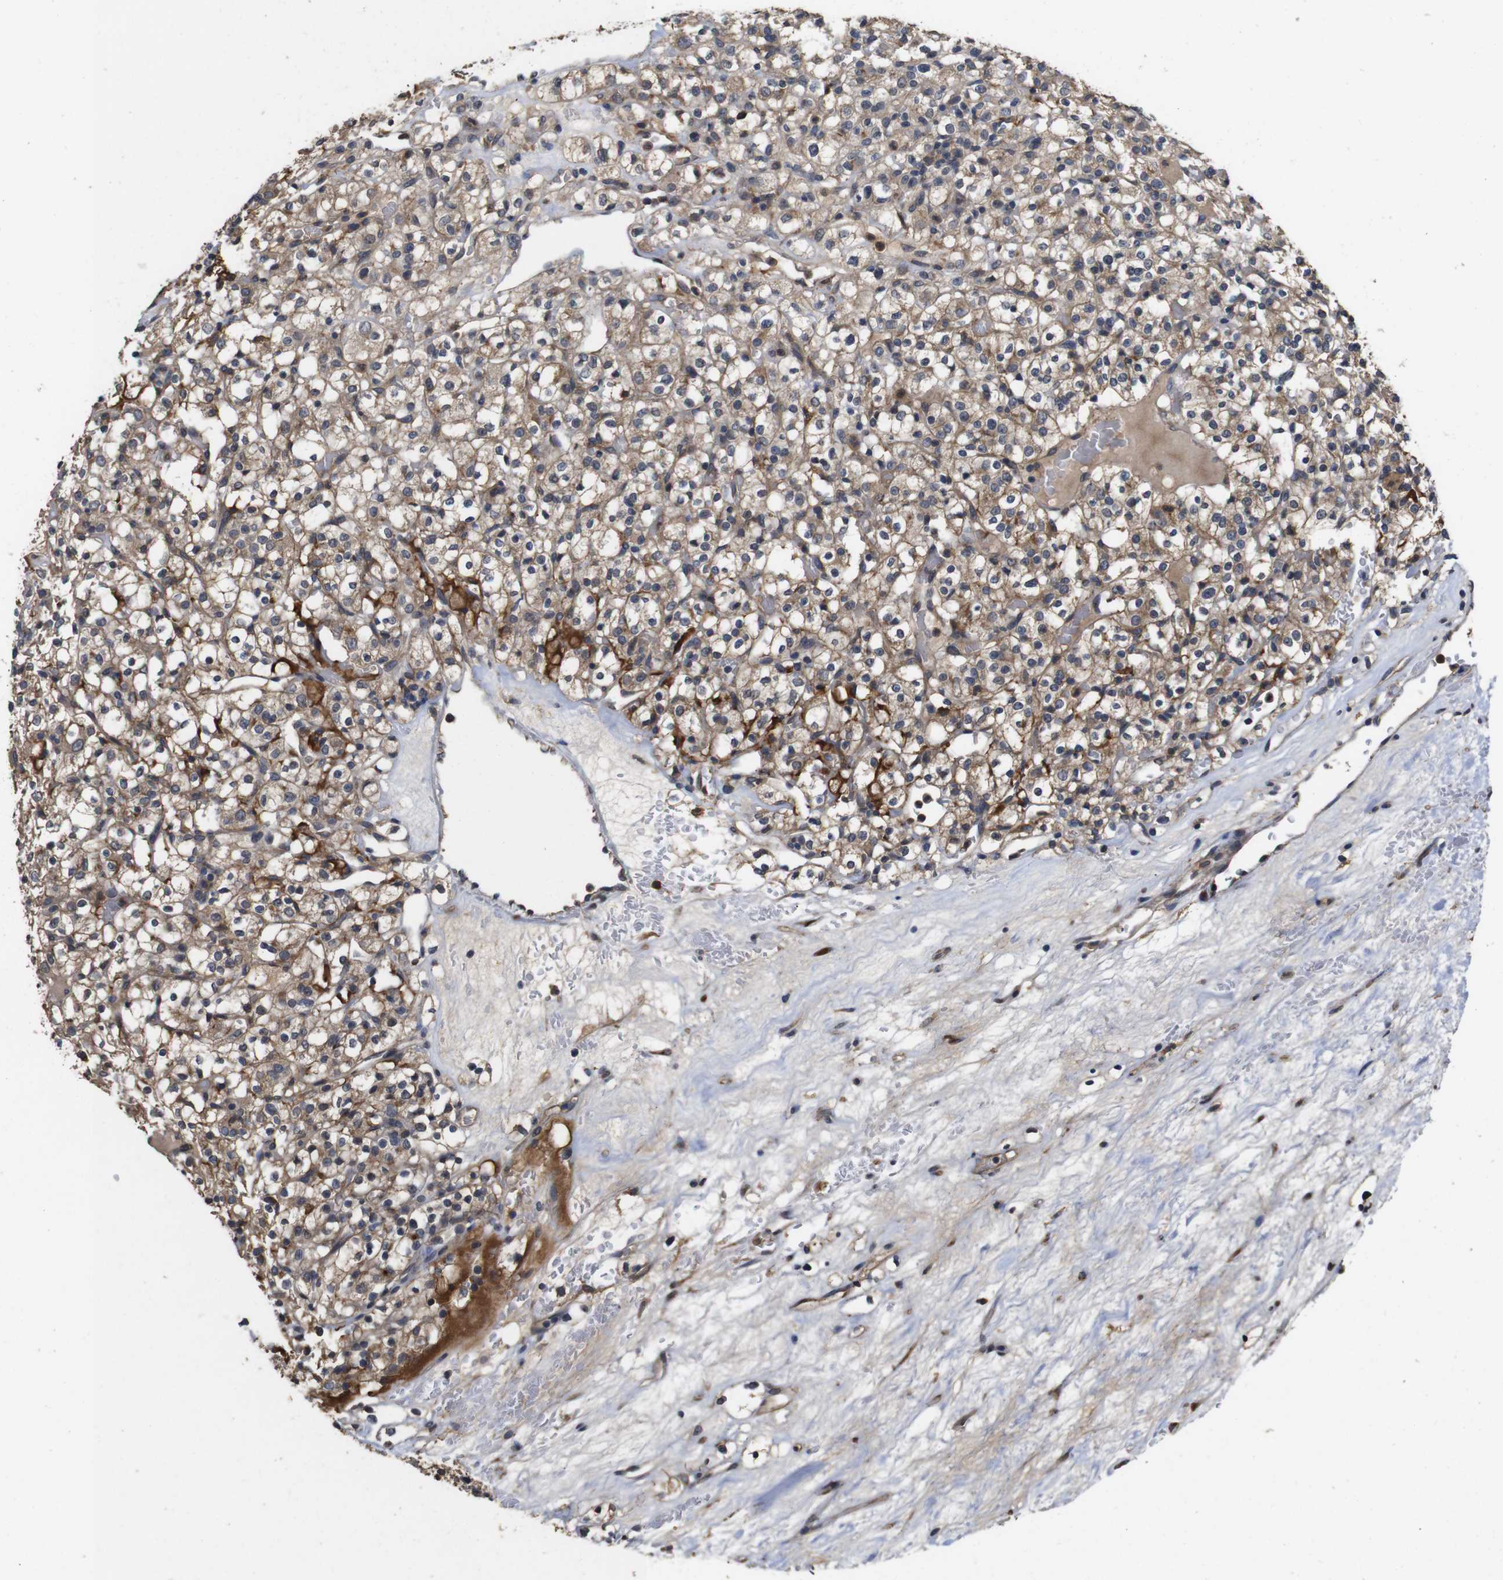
{"staining": {"intensity": "moderate", "quantity": ">75%", "location": "cytoplasmic/membranous"}, "tissue": "renal cancer", "cell_type": "Tumor cells", "image_type": "cancer", "snomed": [{"axis": "morphology", "description": "Normal tissue, NOS"}, {"axis": "morphology", "description": "Adenocarcinoma, NOS"}, {"axis": "topography", "description": "Kidney"}], "caption": "Immunohistochemical staining of human renal adenocarcinoma shows medium levels of moderate cytoplasmic/membranous protein staining in approximately >75% of tumor cells.", "gene": "ARHGAP24", "patient": {"sex": "female", "age": 72}}